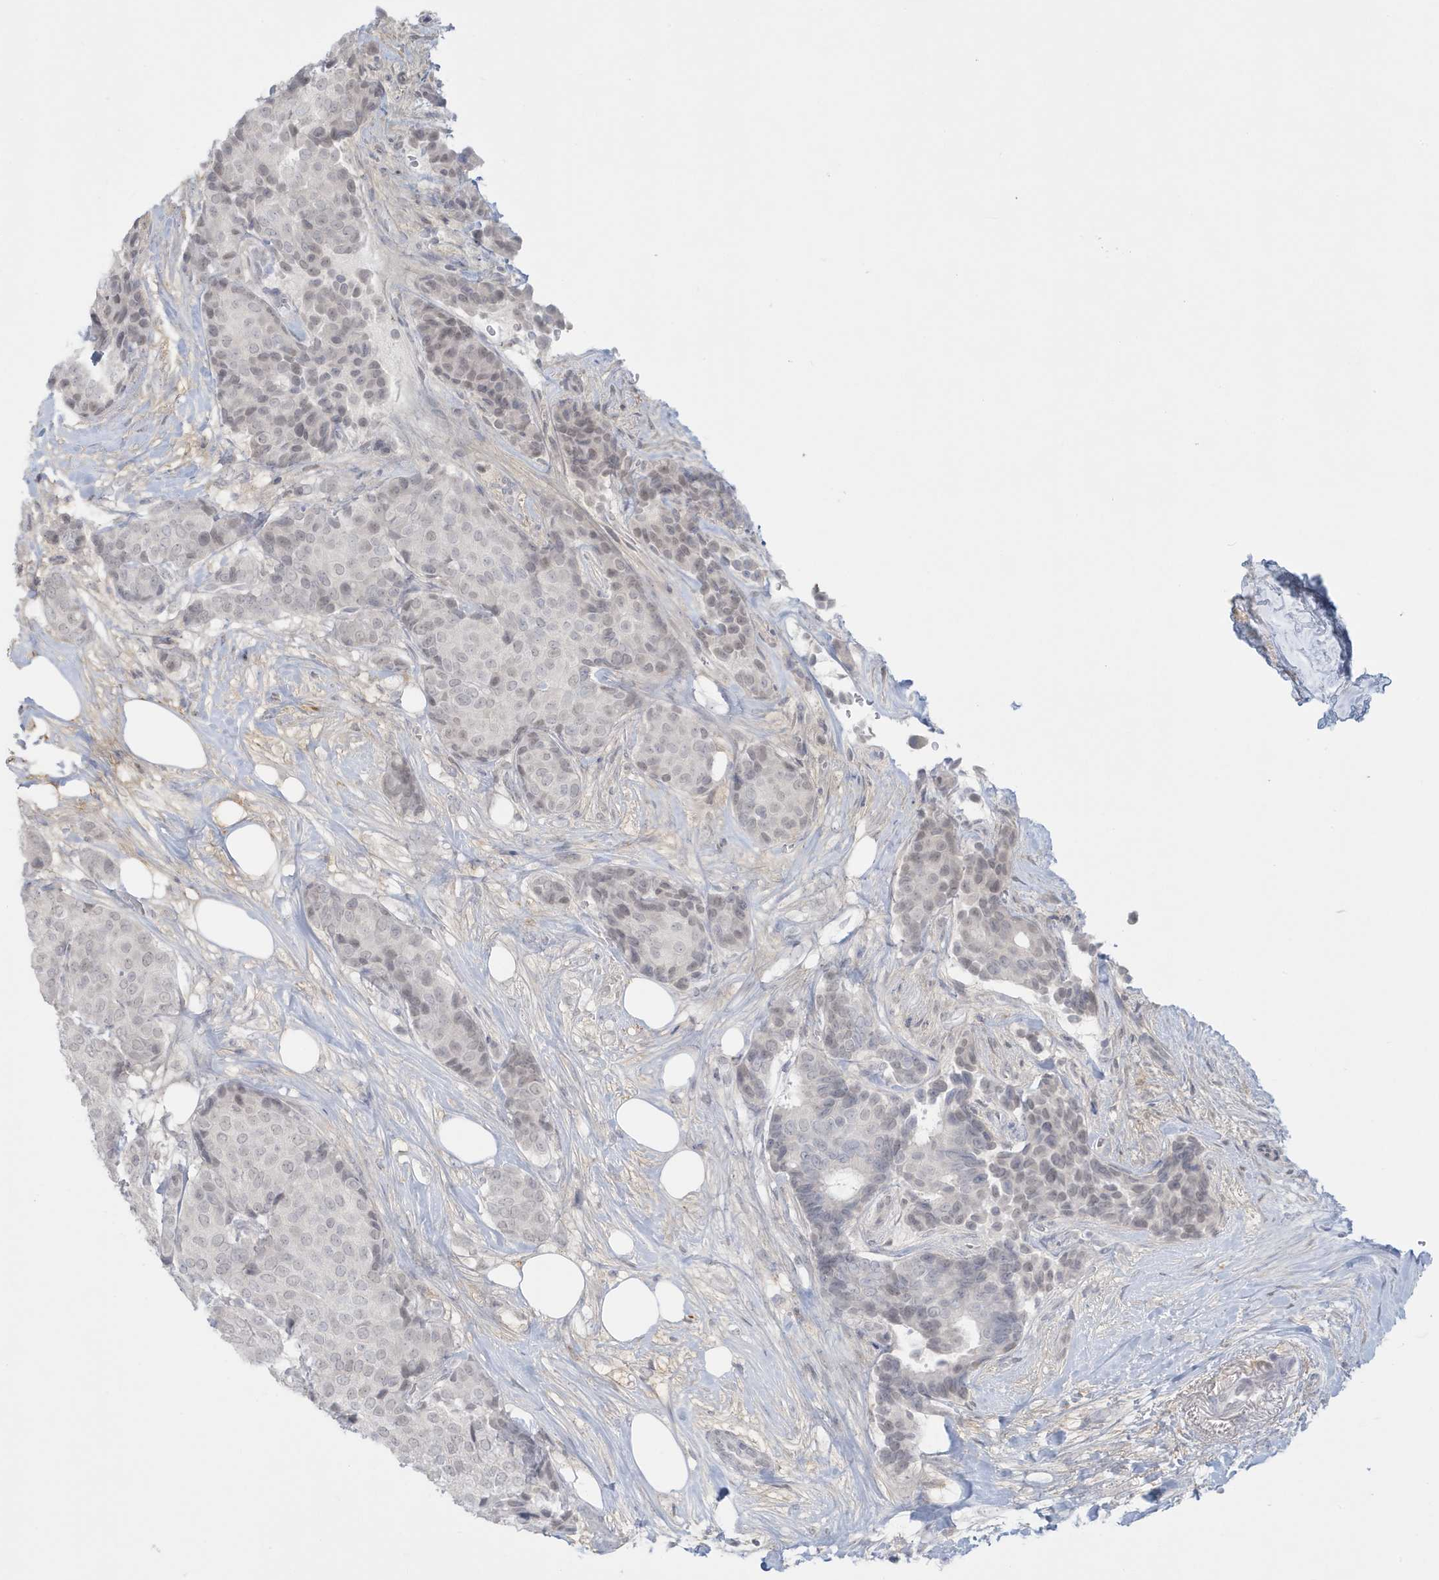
{"staining": {"intensity": "negative", "quantity": "none", "location": "none"}, "tissue": "breast cancer", "cell_type": "Tumor cells", "image_type": "cancer", "snomed": [{"axis": "morphology", "description": "Duct carcinoma"}, {"axis": "topography", "description": "Breast"}], "caption": "Tumor cells are negative for protein expression in human breast infiltrating ductal carcinoma. (DAB IHC, high magnification).", "gene": "HERC6", "patient": {"sex": "female", "age": 75}}